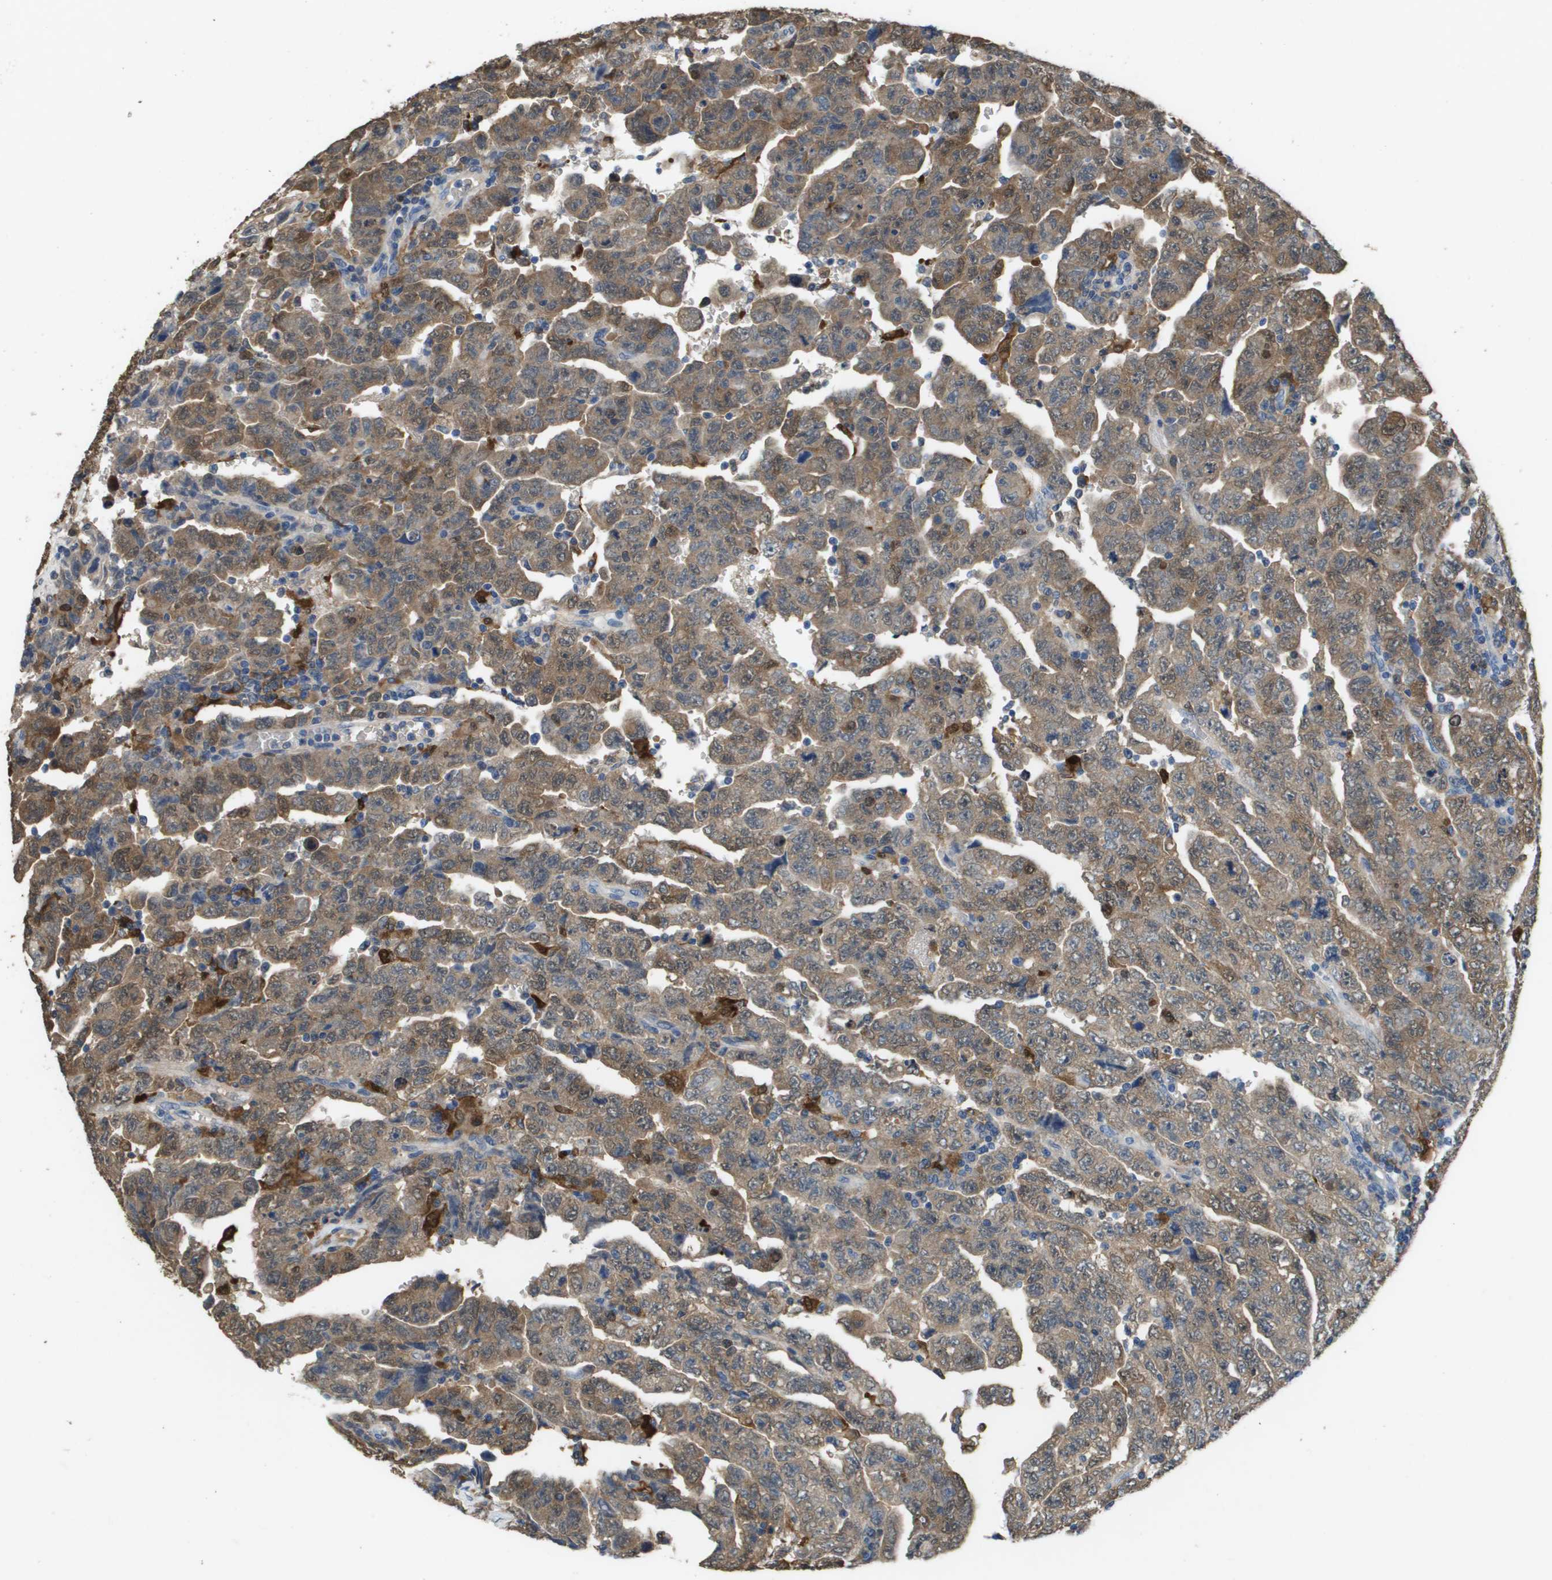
{"staining": {"intensity": "moderate", "quantity": ">75%", "location": "cytoplasmic/membranous"}, "tissue": "testis cancer", "cell_type": "Tumor cells", "image_type": "cancer", "snomed": [{"axis": "morphology", "description": "Carcinoma, Embryonal, NOS"}, {"axis": "topography", "description": "Testis"}], "caption": "Immunohistochemistry of testis cancer reveals medium levels of moderate cytoplasmic/membranous positivity in approximately >75% of tumor cells.", "gene": "FABP5", "patient": {"sex": "male", "age": 28}}